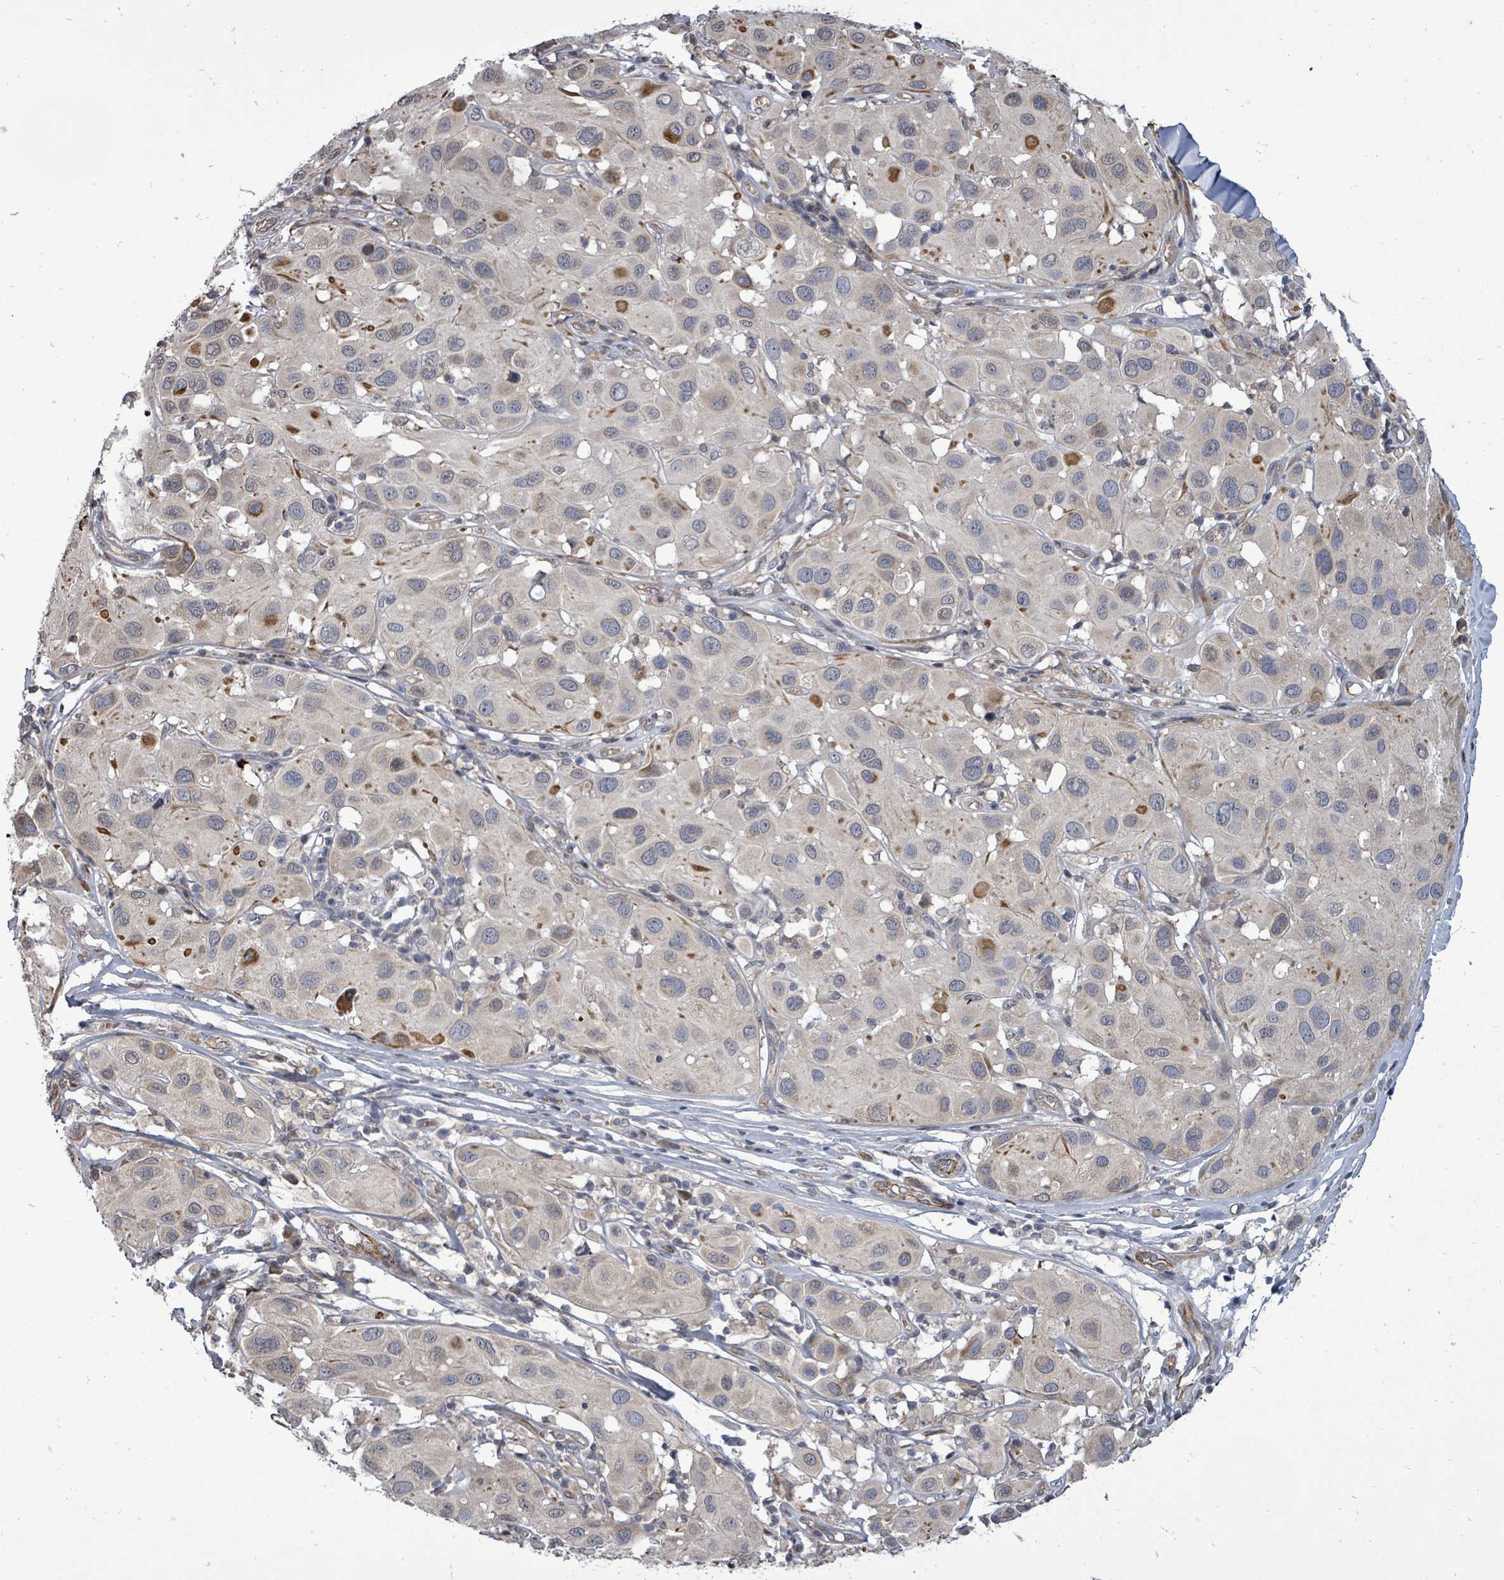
{"staining": {"intensity": "negative", "quantity": "none", "location": "none"}, "tissue": "melanoma", "cell_type": "Tumor cells", "image_type": "cancer", "snomed": [{"axis": "morphology", "description": "Malignant melanoma, Metastatic site"}, {"axis": "topography", "description": "Skin"}], "caption": "This is an IHC micrograph of human melanoma. There is no staining in tumor cells.", "gene": "RALGAPB", "patient": {"sex": "male", "age": 41}}